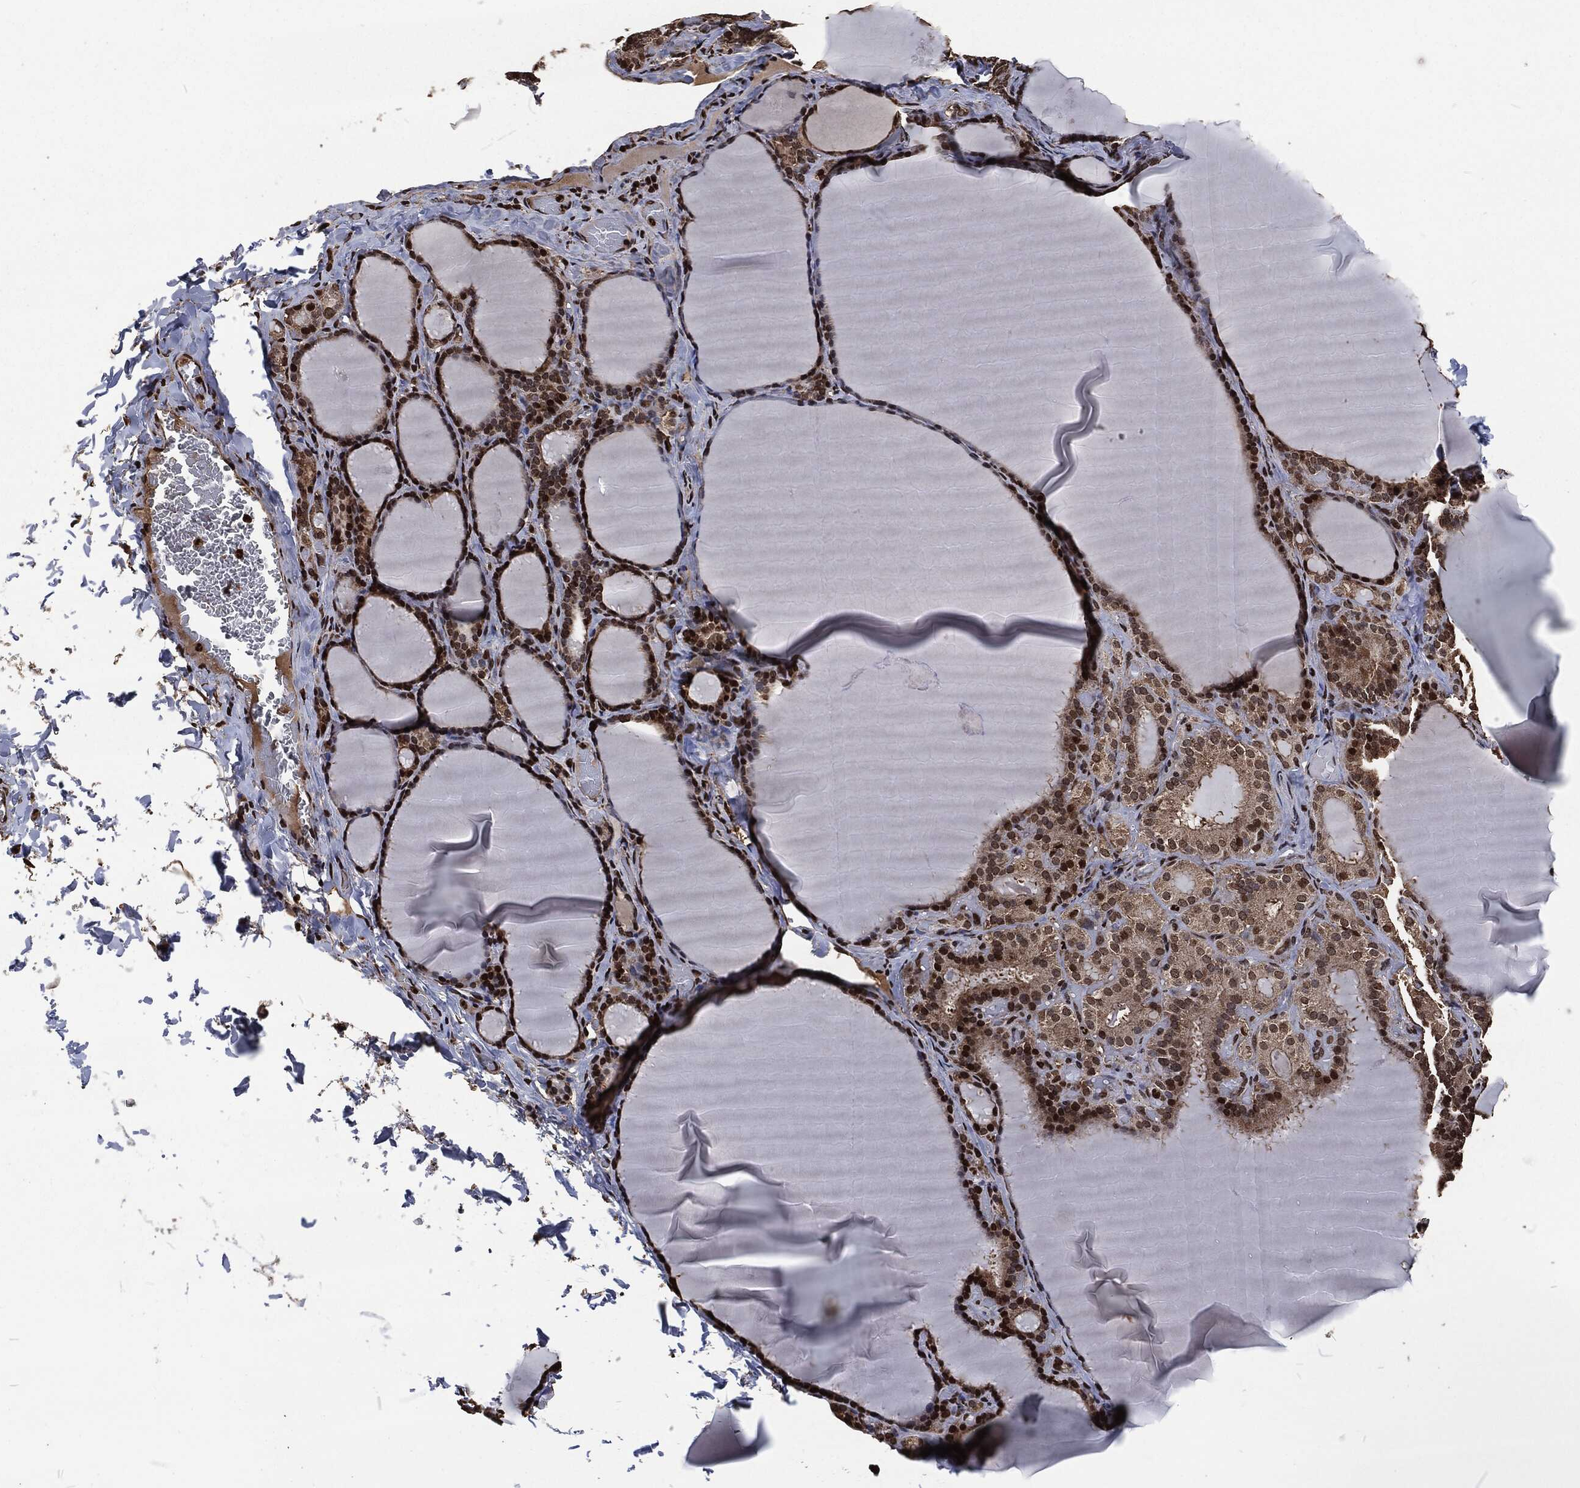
{"staining": {"intensity": "strong", "quantity": "<25%", "location": "nuclear"}, "tissue": "thyroid gland", "cell_type": "Glandular cells", "image_type": "normal", "snomed": [{"axis": "morphology", "description": "Normal tissue, NOS"}, {"axis": "morphology", "description": "Hyperplasia, NOS"}, {"axis": "topography", "description": "Thyroid gland"}], "caption": "A brown stain labels strong nuclear staining of a protein in glandular cells of unremarkable thyroid gland. (DAB (3,3'-diaminobenzidine) IHC, brown staining for protein, blue staining for nuclei).", "gene": "SNAI1", "patient": {"sex": "female", "age": 27}}